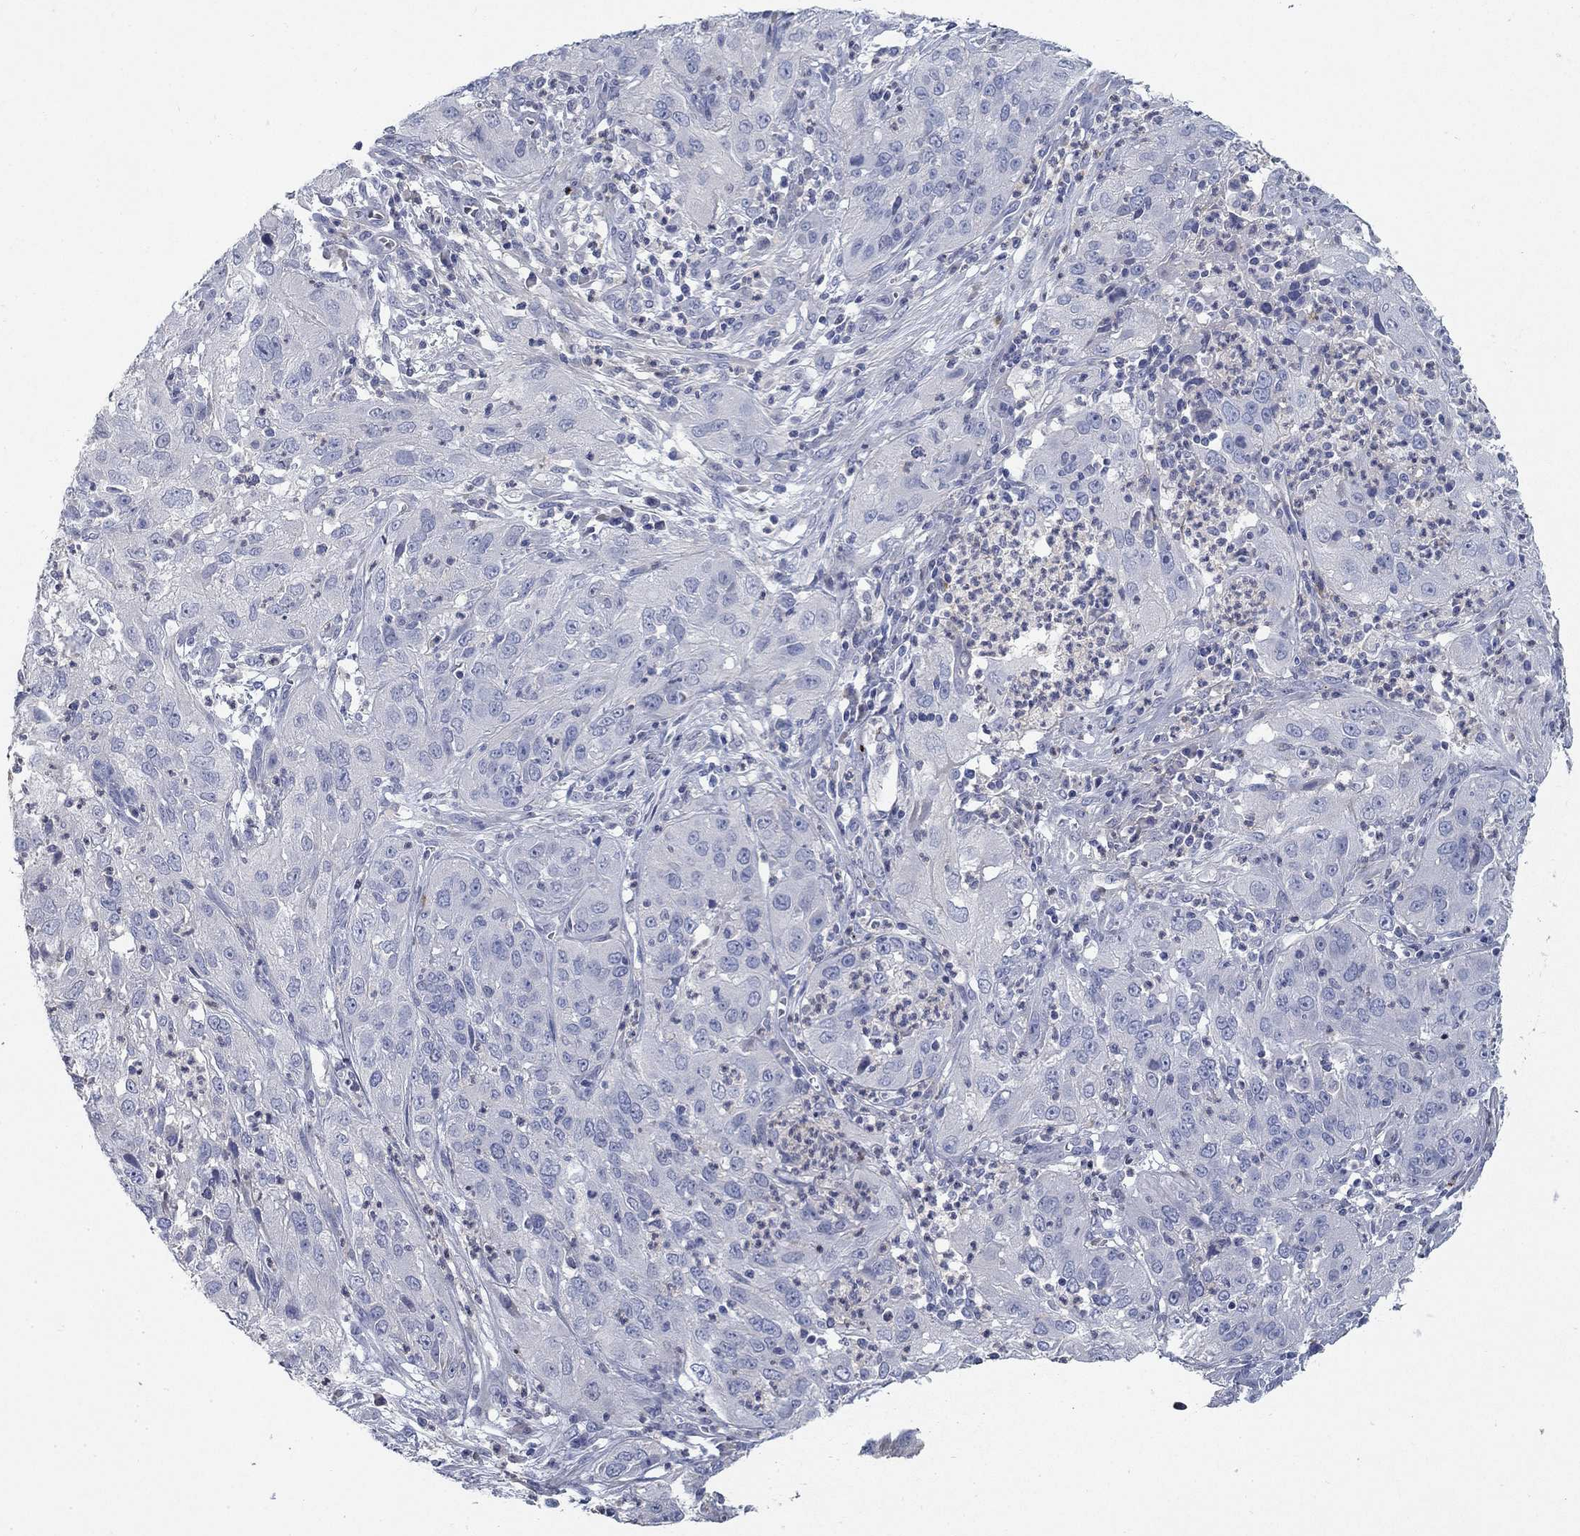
{"staining": {"intensity": "negative", "quantity": "none", "location": "none"}, "tissue": "cervical cancer", "cell_type": "Tumor cells", "image_type": "cancer", "snomed": [{"axis": "morphology", "description": "Squamous cell carcinoma, NOS"}, {"axis": "topography", "description": "Cervix"}], "caption": "DAB immunohistochemical staining of human squamous cell carcinoma (cervical) demonstrates no significant expression in tumor cells.", "gene": "TMEM249", "patient": {"sex": "female", "age": 32}}